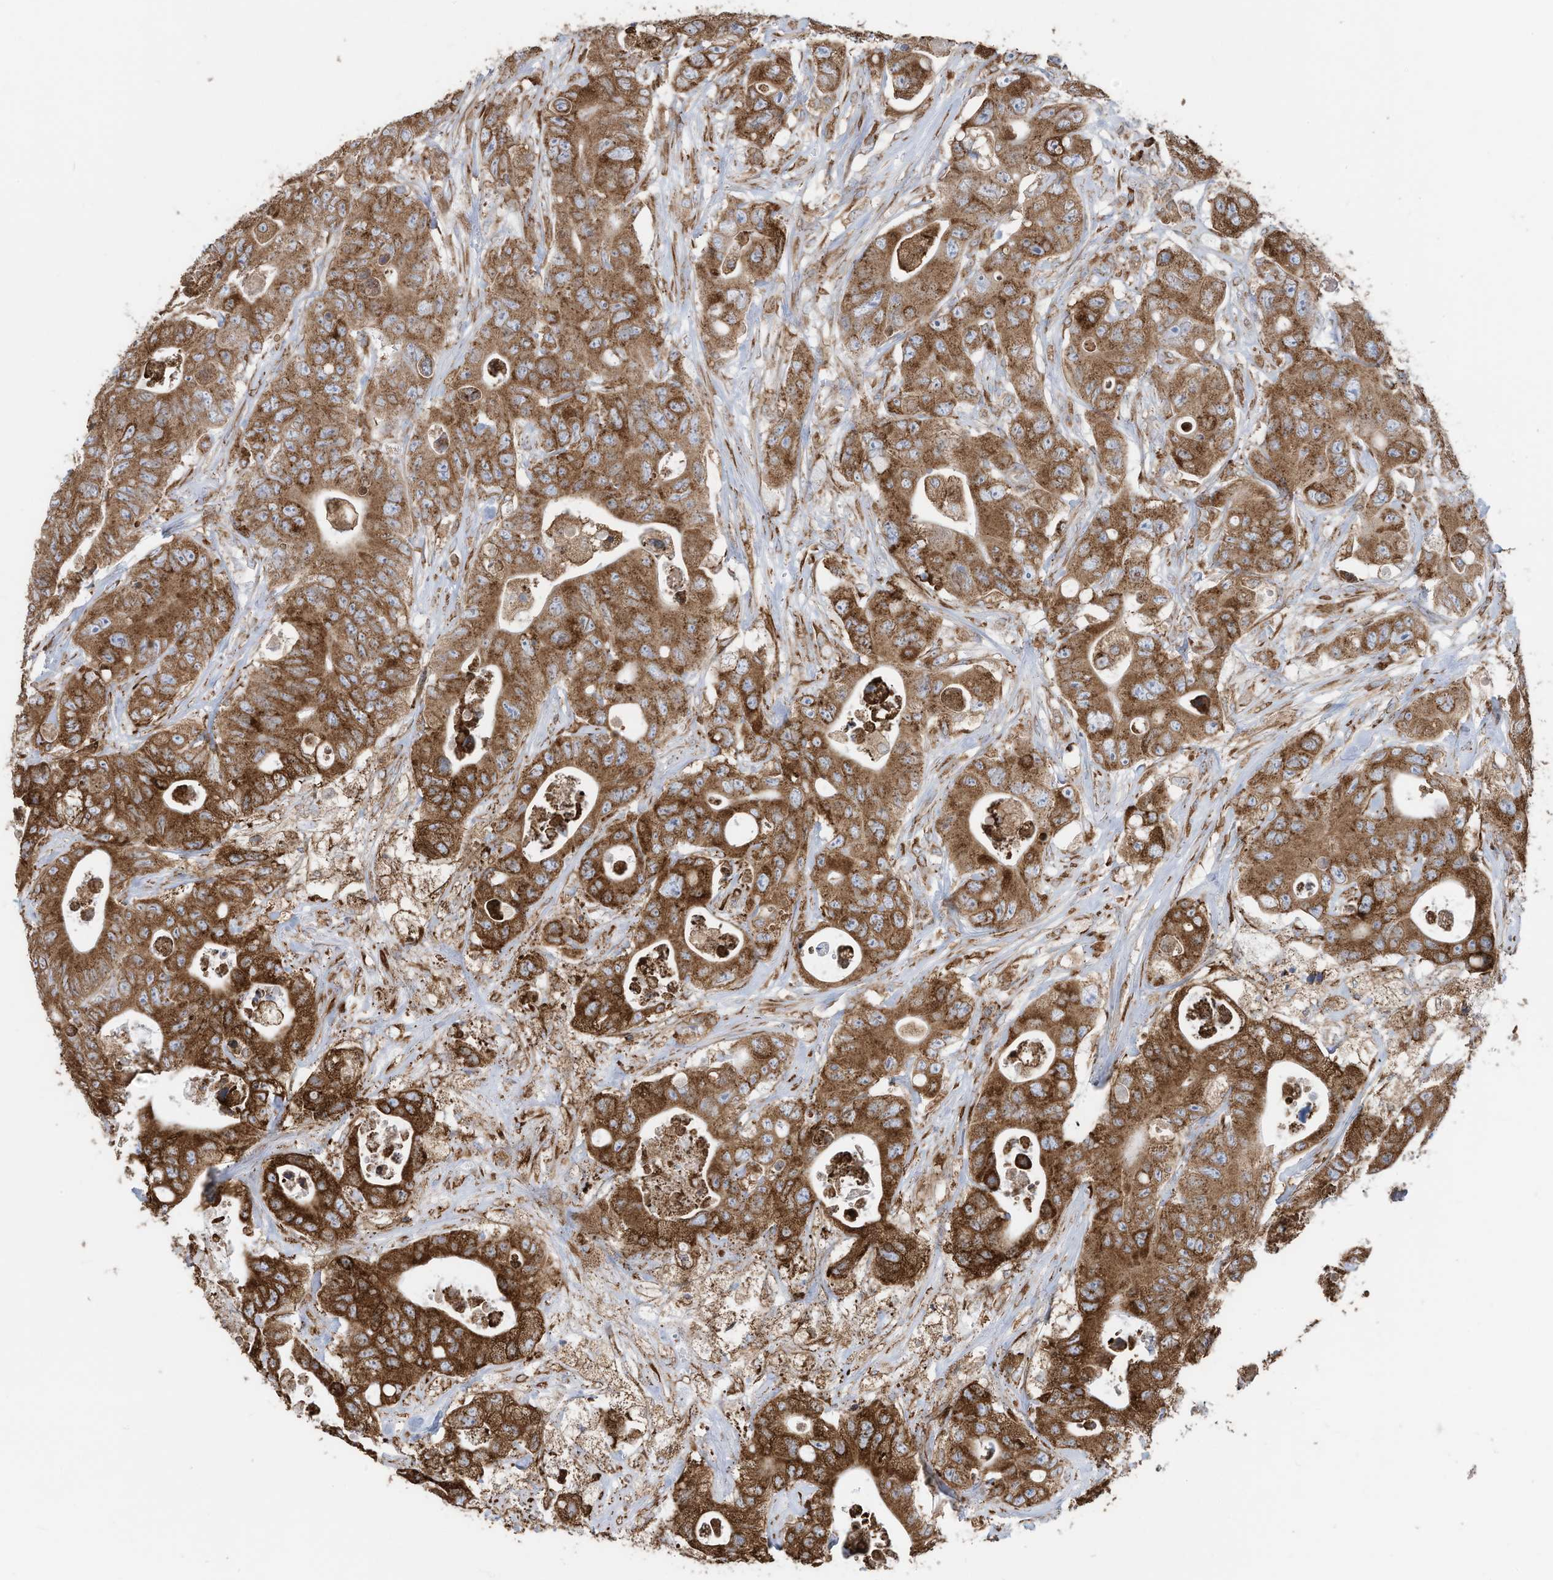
{"staining": {"intensity": "strong", "quantity": ">75%", "location": "cytoplasmic/membranous"}, "tissue": "colorectal cancer", "cell_type": "Tumor cells", "image_type": "cancer", "snomed": [{"axis": "morphology", "description": "Adenocarcinoma, NOS"}, {"axis": "topography", "description": "Colon"}], "caption": "This image demonstrates adenocarcinoma (colorectal) stained with IHC to label a protein in brown. The cytoplasmic/membranous of tumor cells show strong positivity for the protein. Nuclei are counter-stained blue.", "gene": "ZNF354C", "patient": {"sex": "female", "age": 46}}